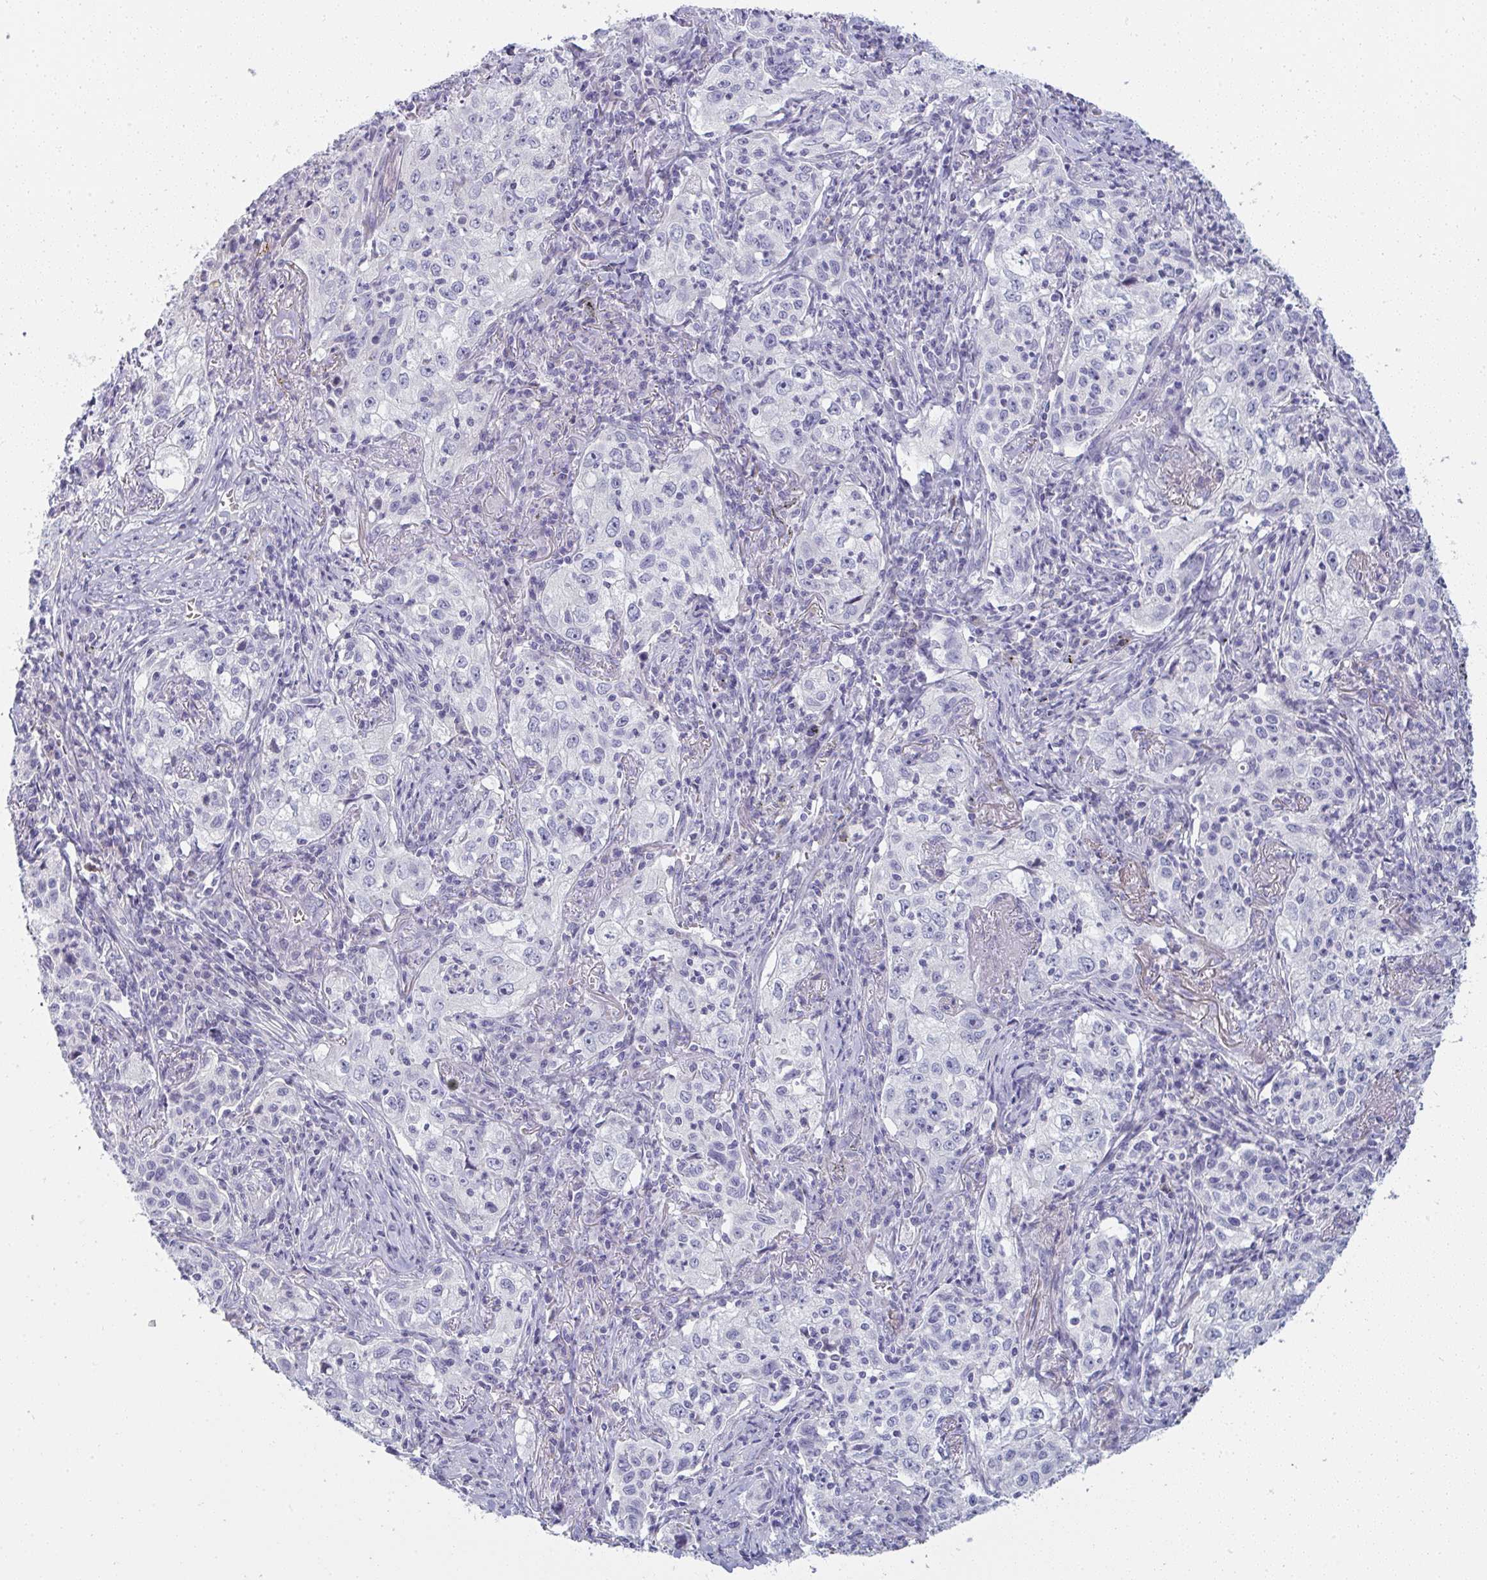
{"staining": {"intensity": "negative", "quantity": "none", "location": "none"}, "tissue": "lung cancer", "cell_type": "Tumor cells", "image_type": "cancer", "snomed": [{"axis": "morphology", "description": "Squamous cell carcinoma, NOS"}, {"axis": "topography", "description": "Lung"}], "caption": "The IHC photomicrograph has no significant positivity in tumor cells of squamous cell carcinoma (lung) tissue.", "gene": "SHB", "patient": {"sex": "male", "age": 71}}